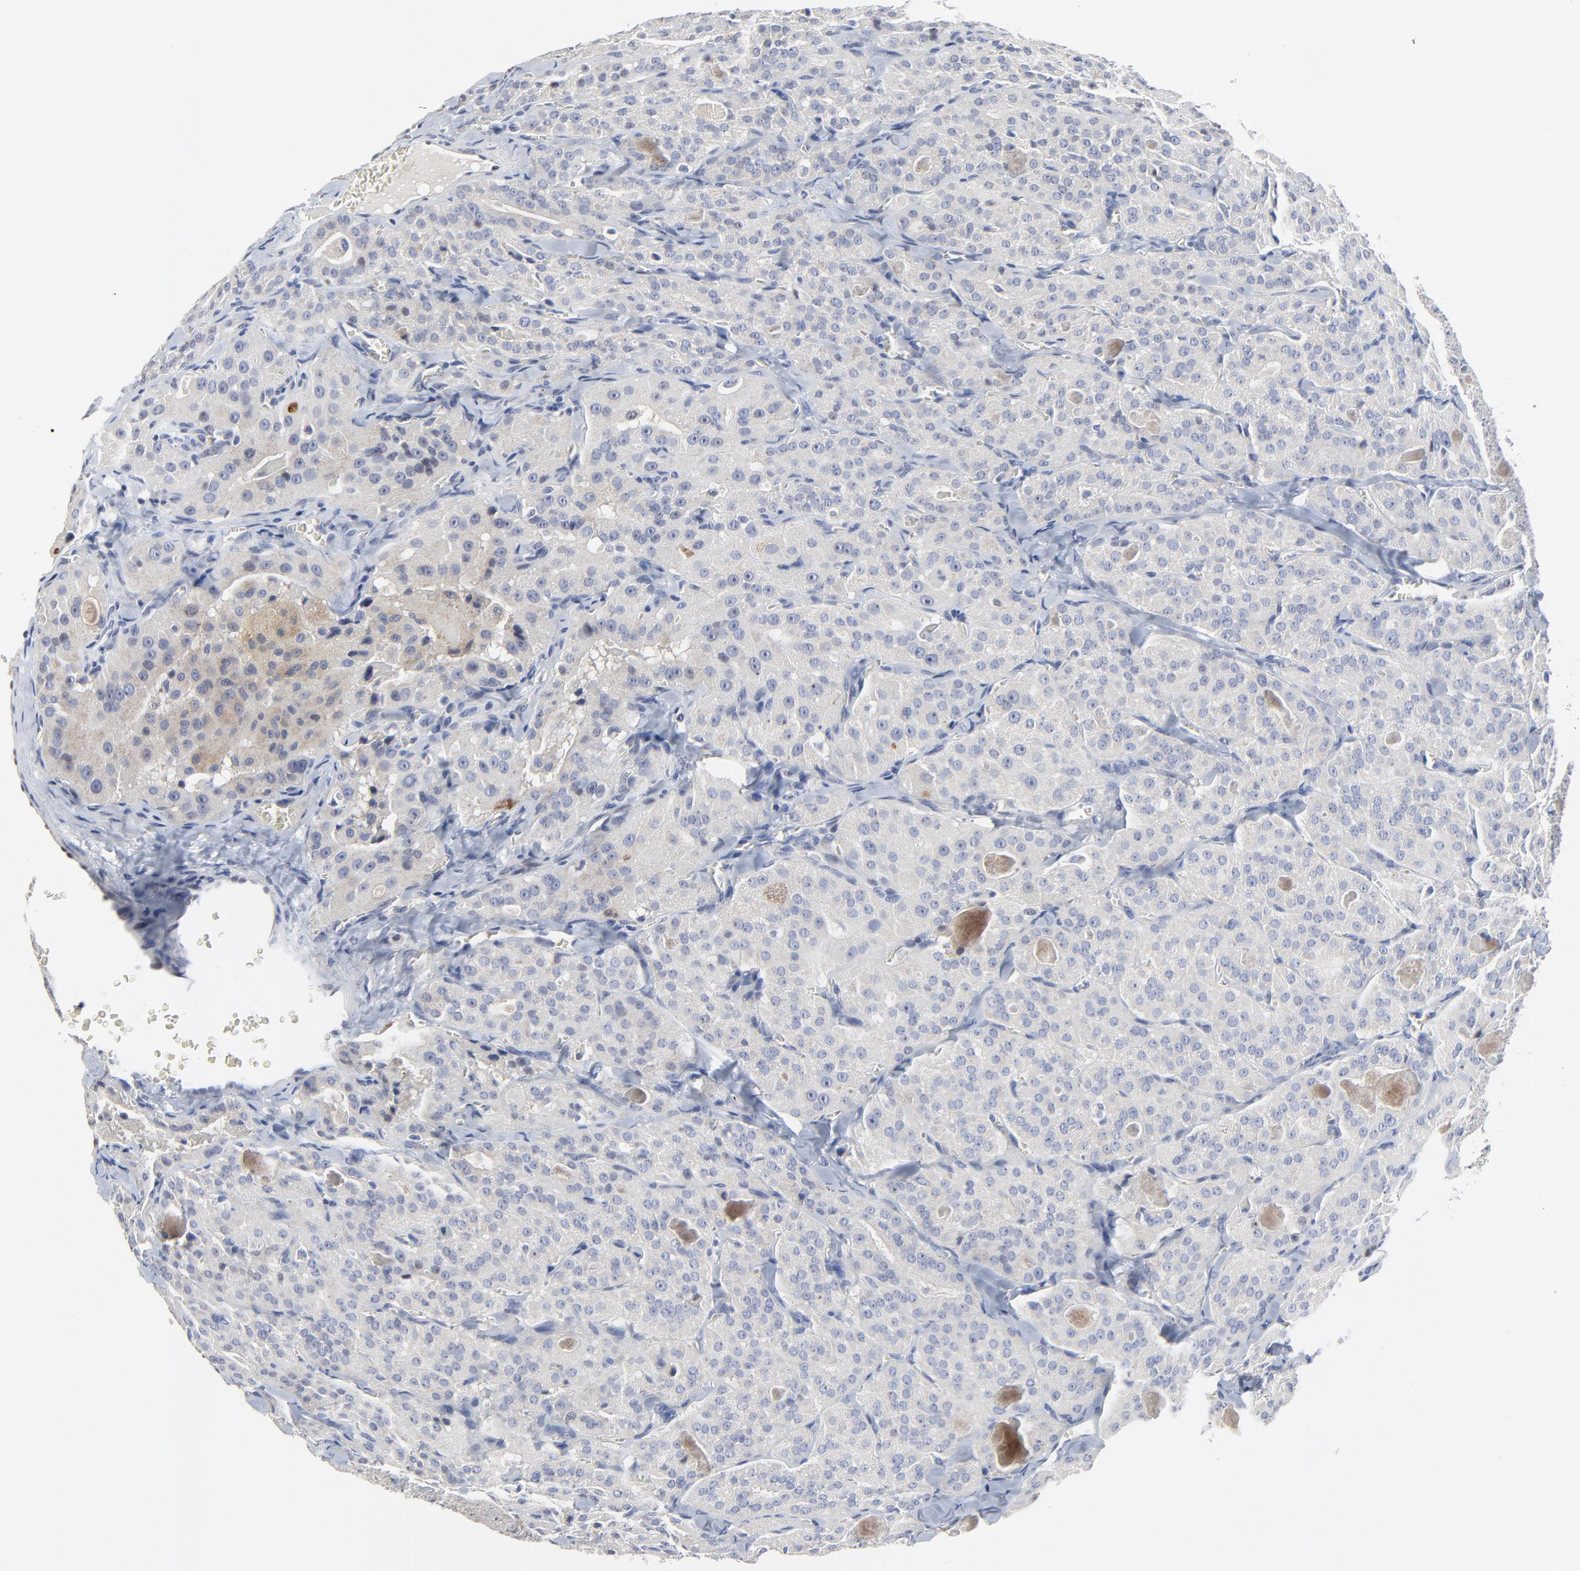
{"staining": {"intensity": "weak", "quantity": "<25%", "location": "cytoplasmic/membranous"}, "tissue": "thyroid cancer", "cell_type": "Tumor cells", "image_type": "cancer", "snomed": [{"axis": "morphology", "description": "Carcinoma, NOS"}, {"axis": "topography", "description": "Thyroid gland"}], "caption": "The micrograph displays no significant staining in tumor cells of carcinoma (thyroid). (Brightfield microscopy of DAB (3,3'-diaminobenzidine) immunohistochemistry (IHC) at high magnification).", "gene": "NLGN3", "patient": {"sex": "male", "age": 76}}